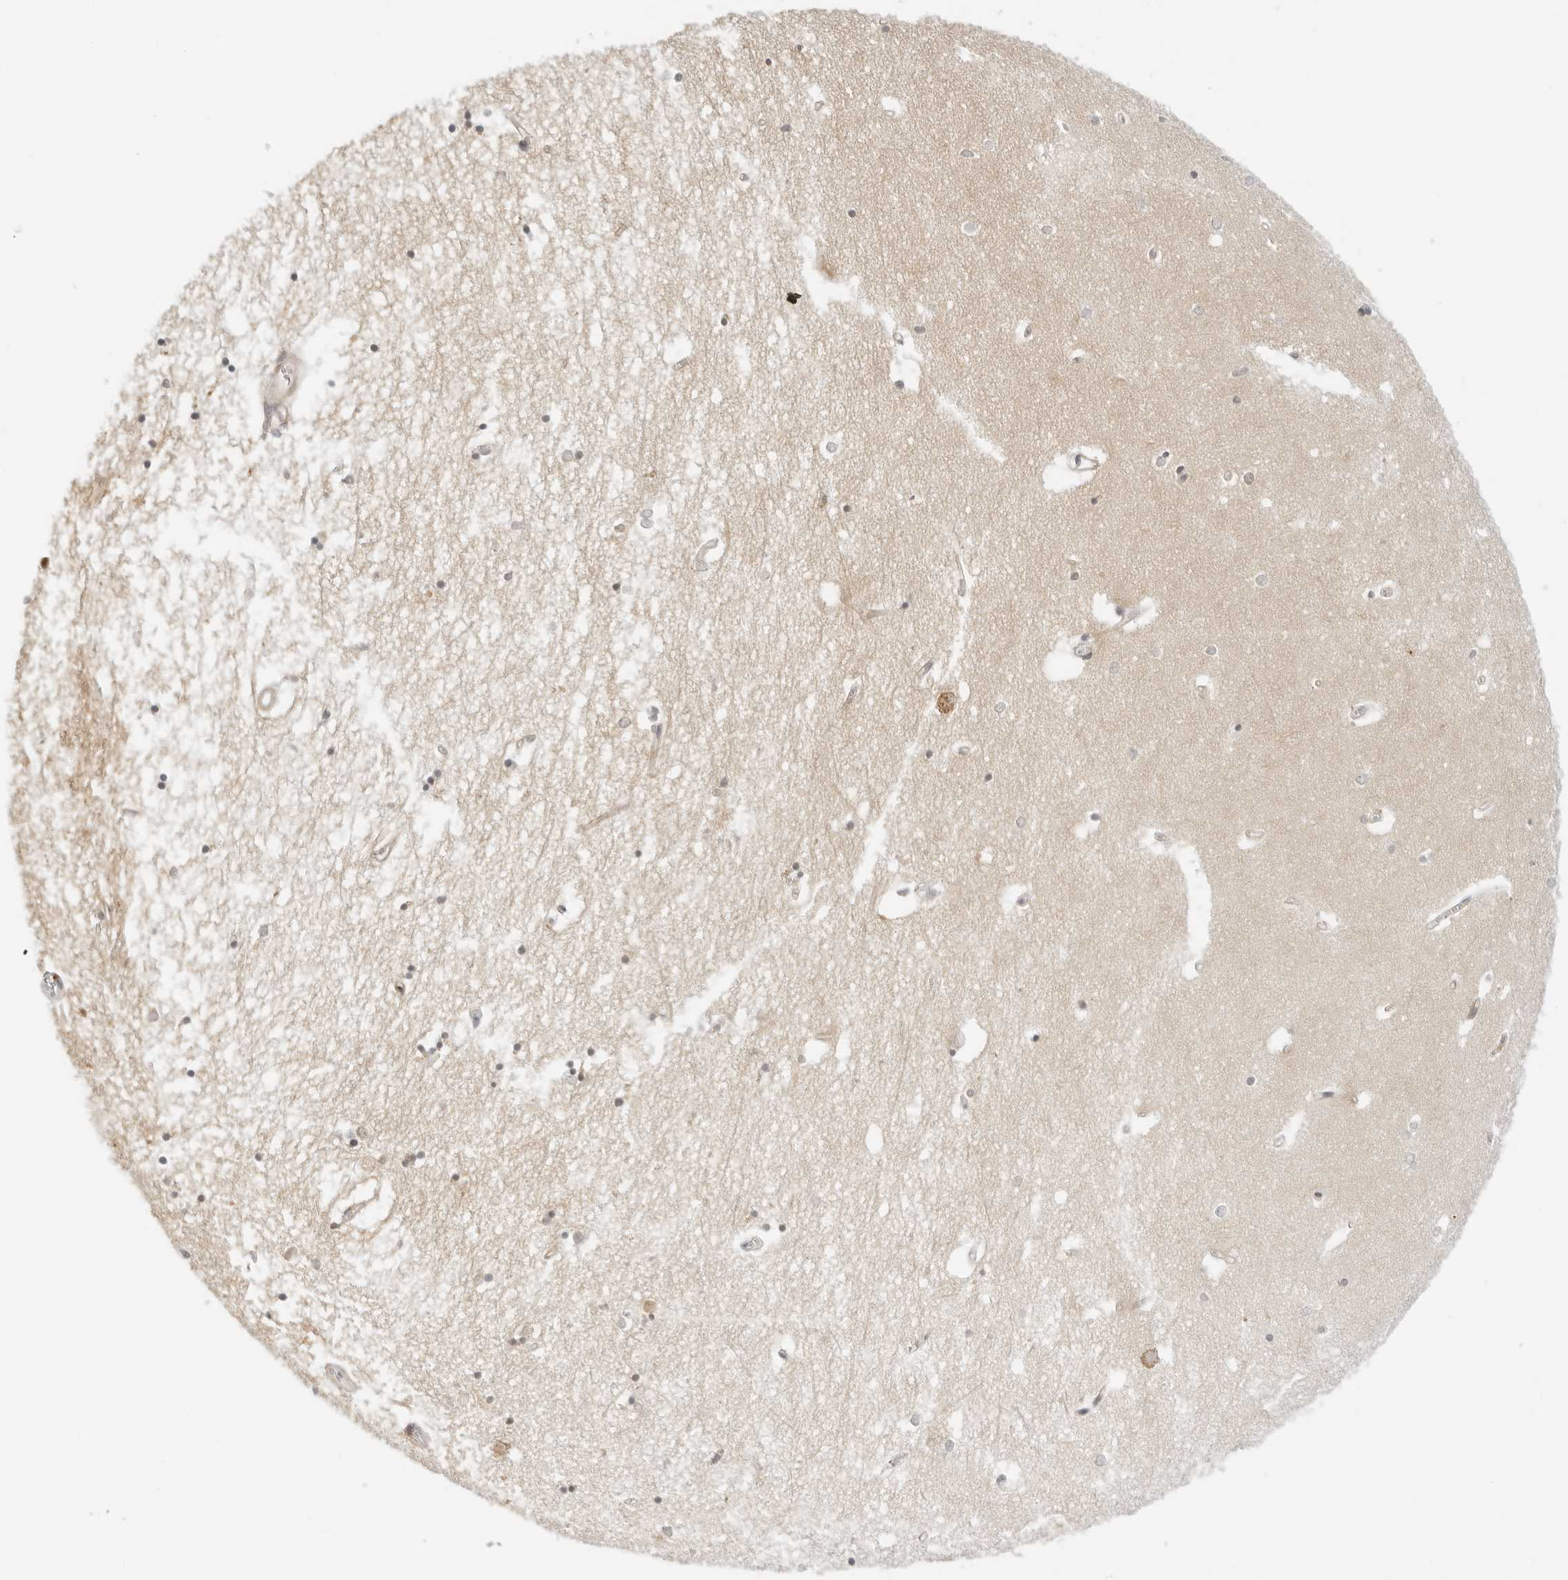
{"staining": {"intensity": "negative", "quantity": "none", "location": "none"}, "tissue": "hippocampus", "cell_type": "Glial cells", "image_type": "normal", "snomed": [{"axis": "morphology", "description": "Normal tissue, NOS"}, {"axis": "topography", "description": "Hippocampus"}], "caption": "The photomicrograph displays no significant staining in glial cells of hippocampus. The staining was performed using DAB (3,3'-diaminobenzidine) to visualize the protein expression in brown, while the nuclei were stained in blue with hematoxylin (Magnification: 20x).", "gene": "OSCP1", "patient": {"sex": "male", "age": 70}}